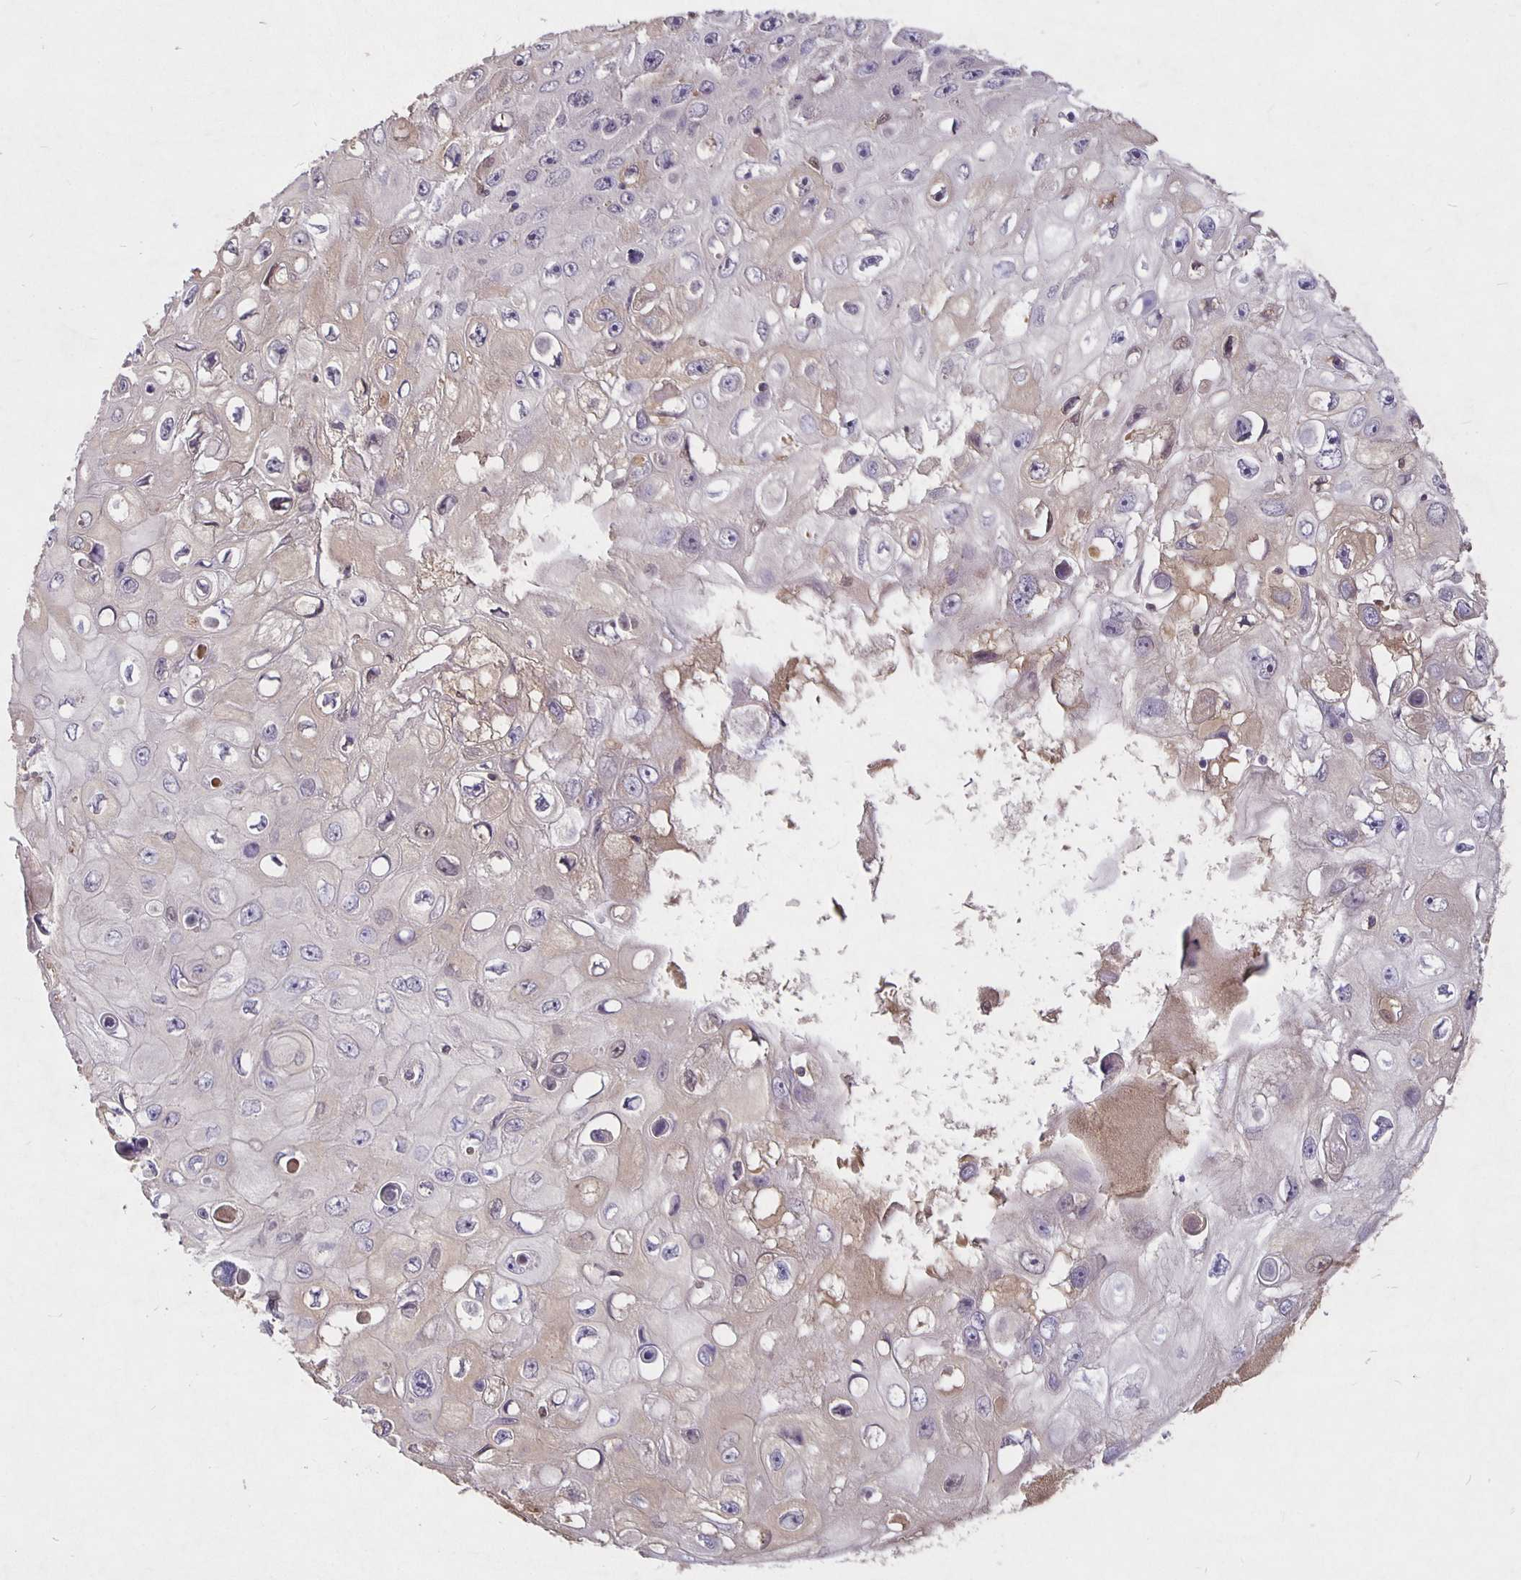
{"staining": {"intensity": "weak", "quantity": "<25%", "location": "cytoplasmic/membranous"}, "tissue": "skin cancer", "cell_type": "Tumor cells", "image_type": "cancer", "snomed": [{"axis": "morphology", "description": "Squamous cell carcinoma, NOS"}, {"axis": "topography", "description": "Skin"}], "caption": "Tumor cells show no significant expression in squamous cell carcinoma (skin). The staining is performed using DAB brown chromogen with nuclei counter-stained in using hematoxylin.", "gene": "NOG", "patient": {"sex": "male", "age": 82}}